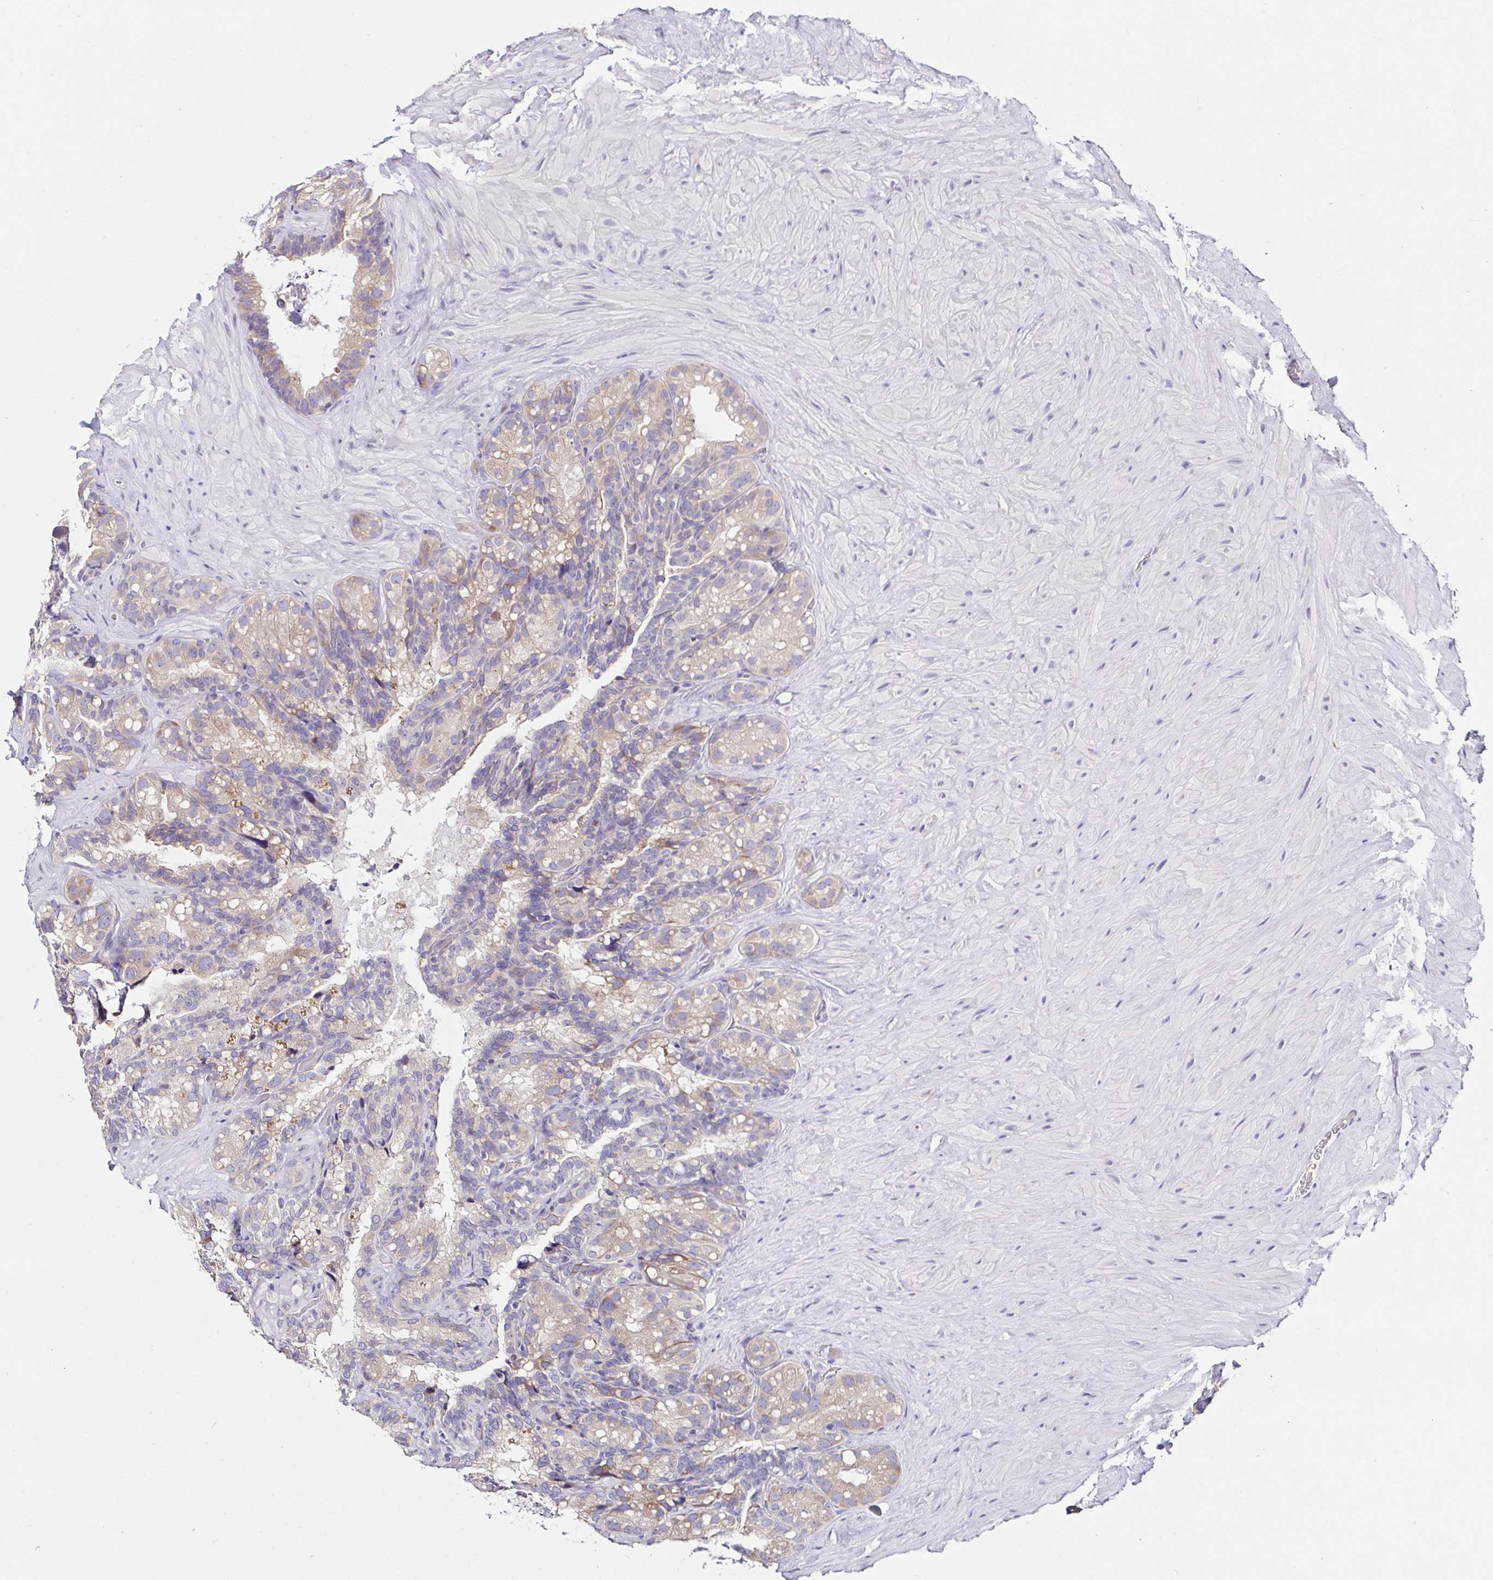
{"staining": {"intensity": "weak", "quantity": ">75%", "location": "cytoplasmic/membranous"}, "tissue": "seminal vesicle", "cell_type": "Glandular cells", "image_type": "normal", "snomed": [{"axis": "morphology", "description": "Normal tissue, NOS"}, {"axis": "topography", "description": "Seminal veicle"}], "caption": "Immunohistochemical staining of normal human seminal vesicle exhibits weak cytoplasmic/membranous protein positivity in approximately >75% of glandular cells.", "gene": "VSIG2", "patient": {"sex": "male", "age": 60}}